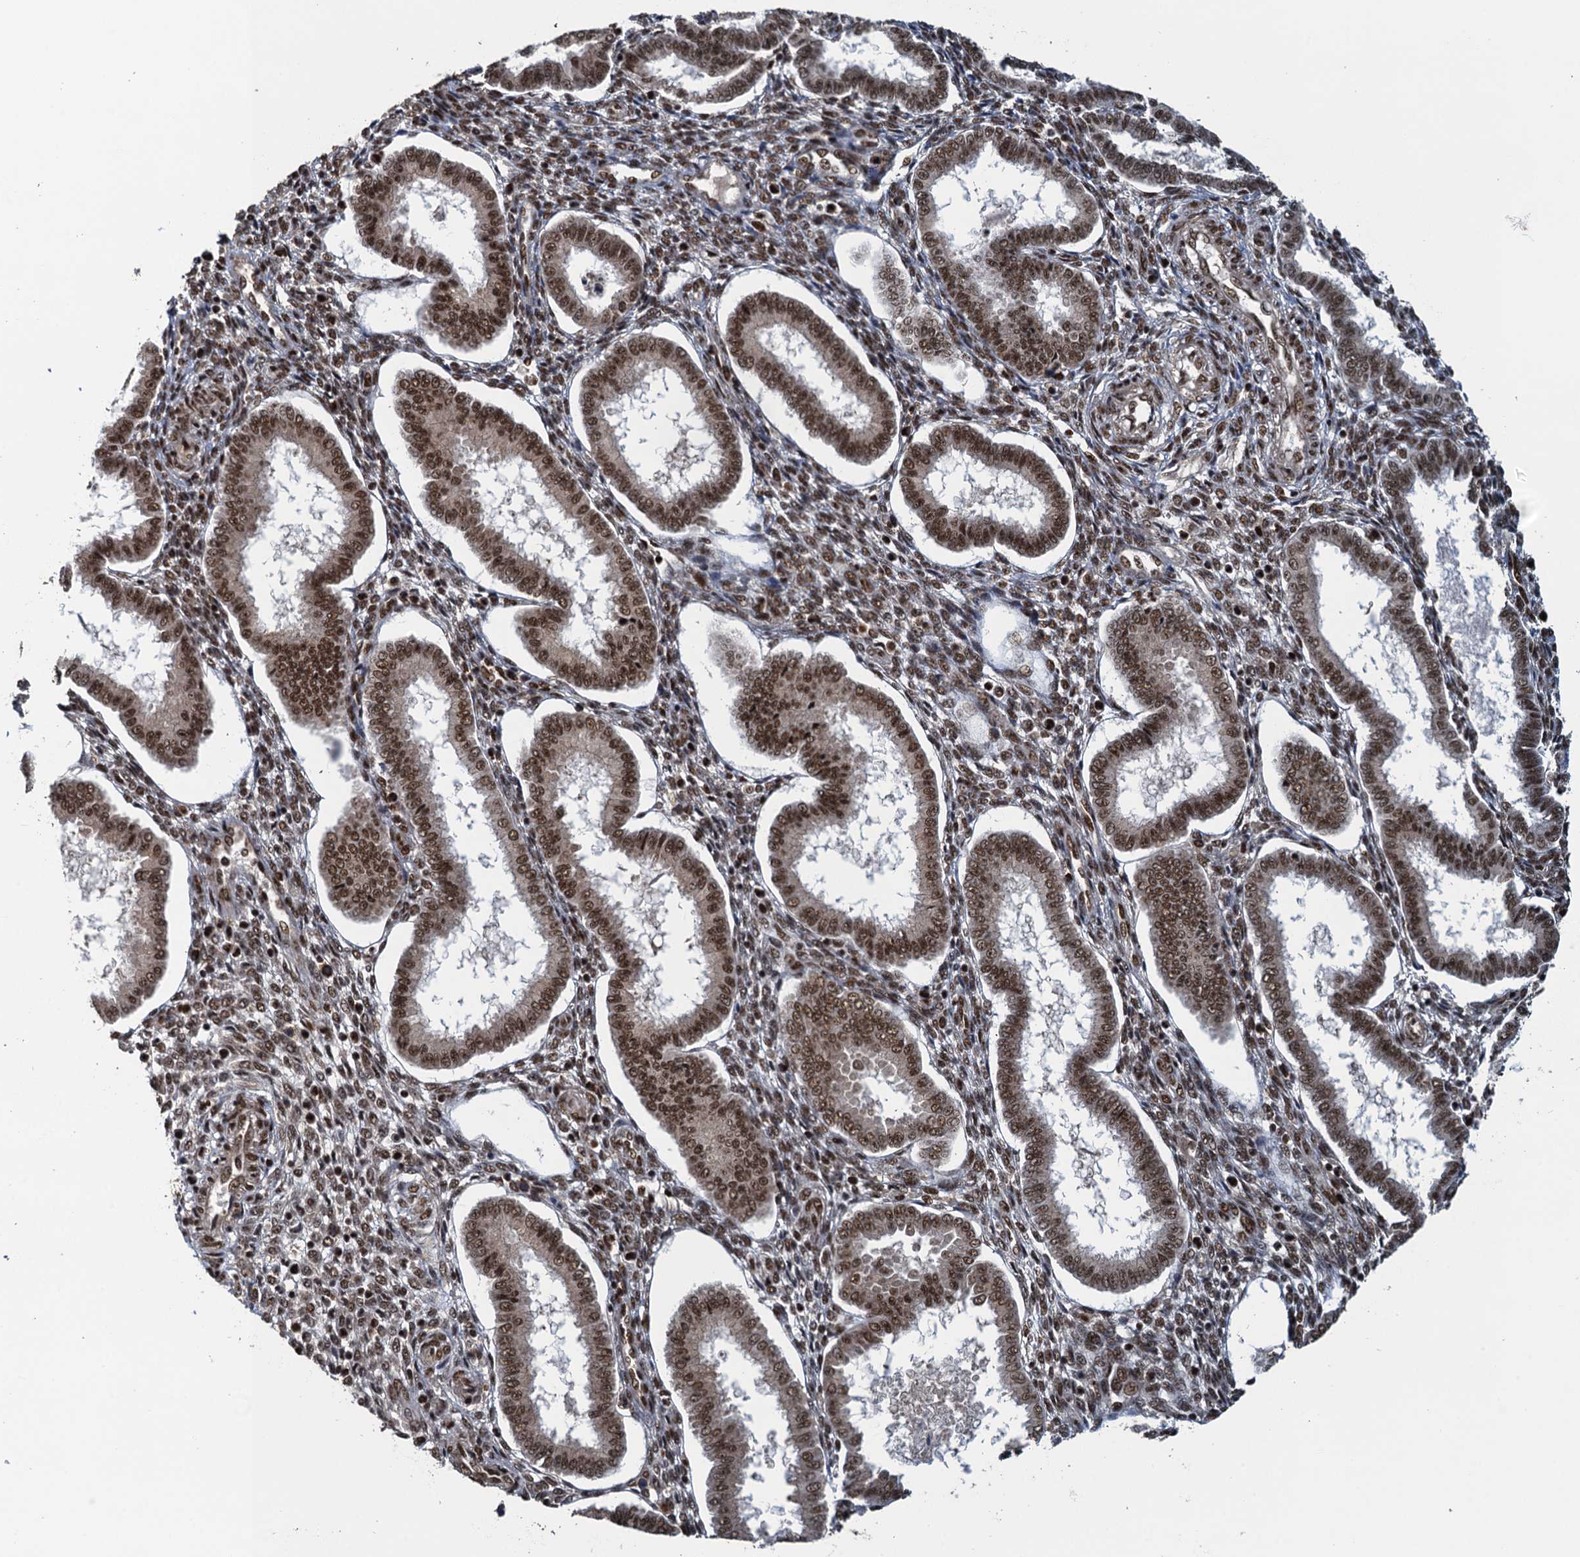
{"staining": {"intensity": "strong", "quantity": ">75%", "location": "nuclear"}, "tissue": "endometrium", "cell_type": "Cells in endometrial stroma", "image_type": "normal", "snomed": [{"axis": "morphology", "description": "Normal tissue, NOS"}, {"axis": "topography", "description": "Endometrium"}], "caption": "Immunohistochemical staining of normal human endometrium displays high levels of strong nuclear expression in approximately >75% of cells in endometrial stroma. The staining was performed using DAB, with brown indicating positive protein expression. Nuclei are stained blue with hematoxylin.", "gene": "ZC3H18", "patient": {"sex": "female", "age": 24}}